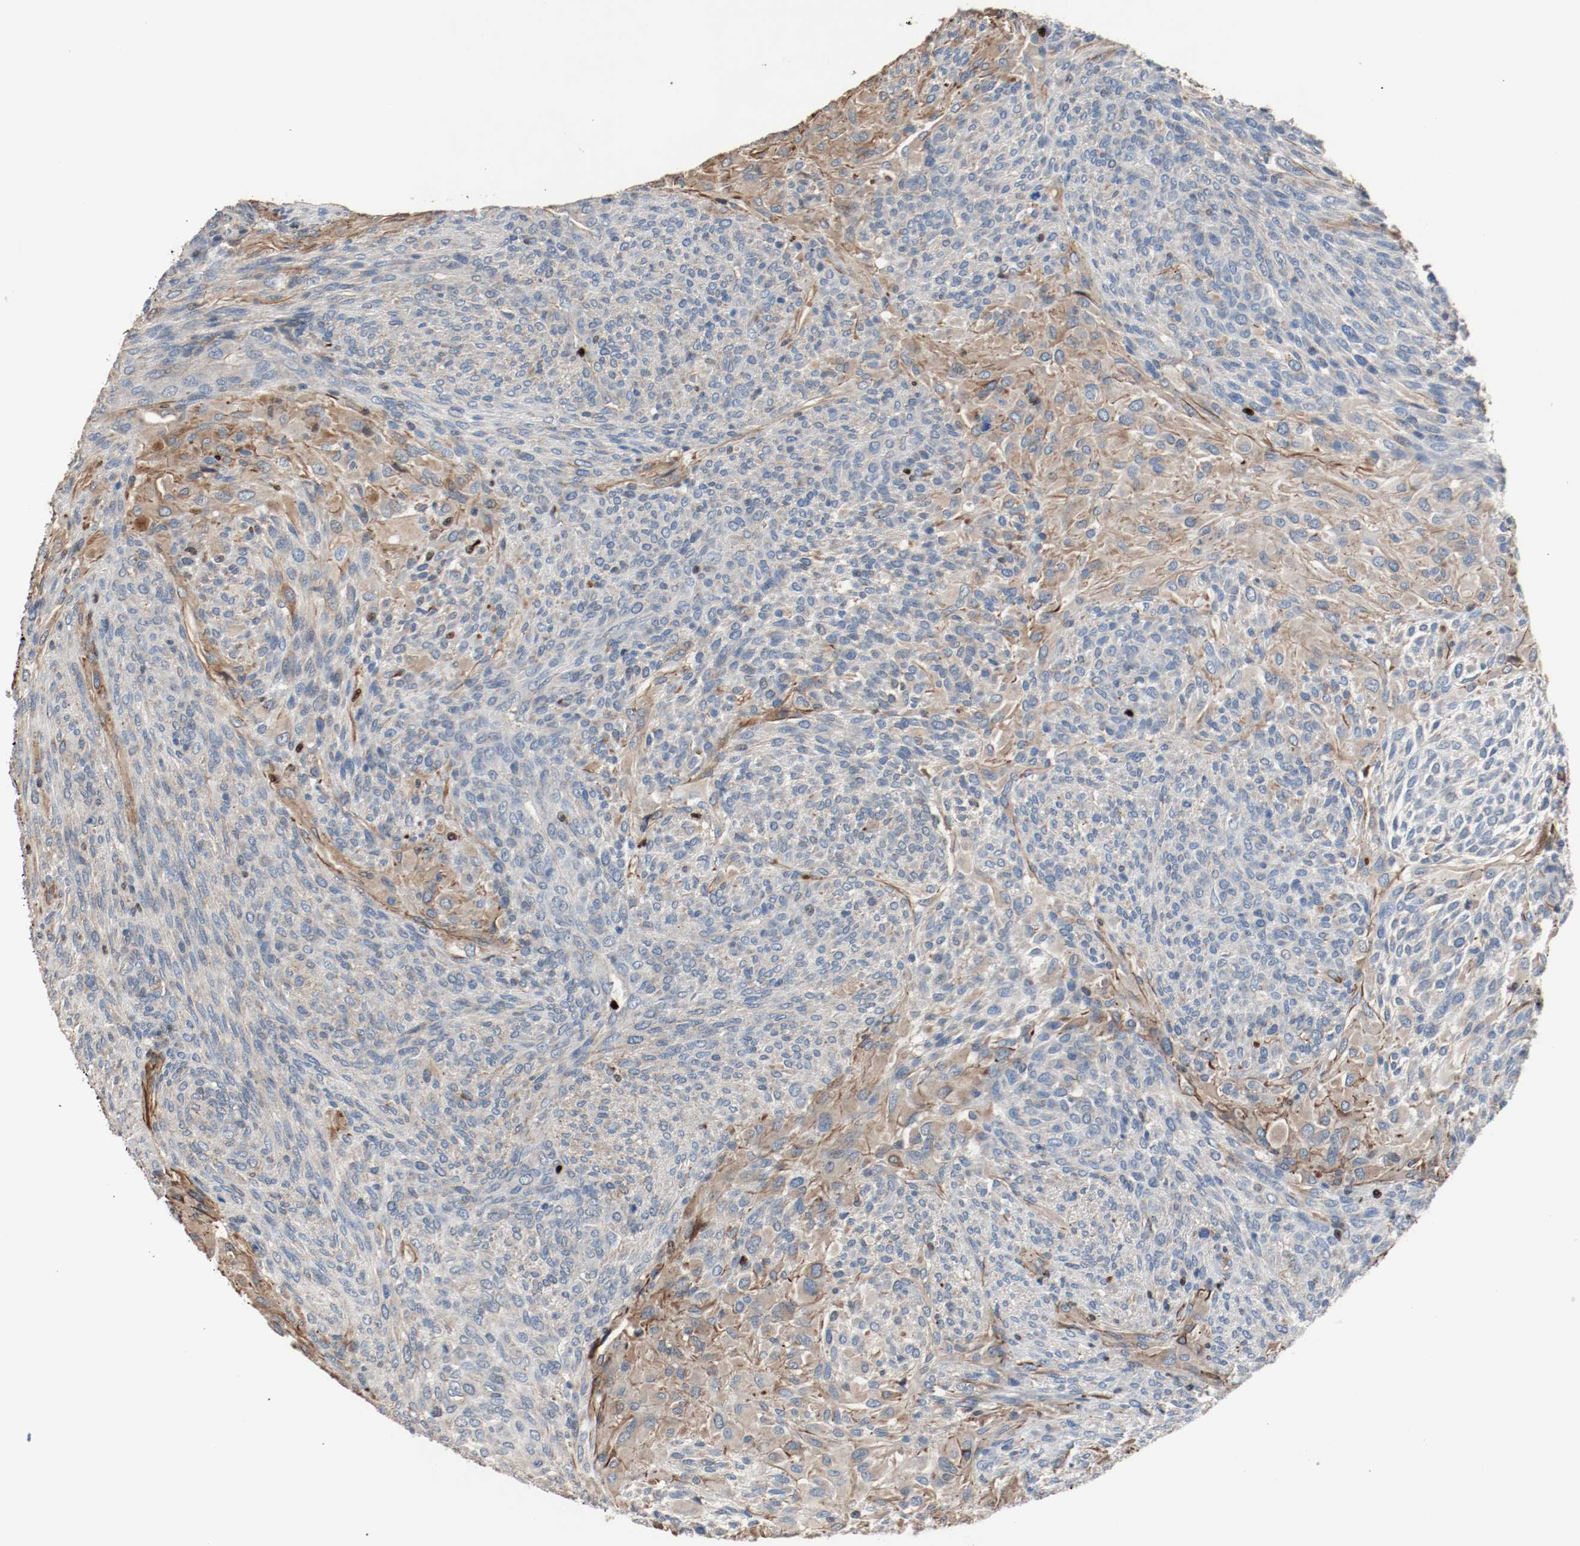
{"staining": {"intensity": "negative", "quantity": "none", "location": "none"}, "tissue": "glioma", "cell_type": "Tumor cells", "image_type": "cancer", "snomed": [{"axis": "morphology", "description": "Glioma, malignant, High grade"}, {"axis": "topography", "description": "Cerebral cortex"}], "caption": "An immunohistochemistry micrograph of high-grade glioma (malignant) is shown. There is no staining in tumor cells of high-grade glioma (malignant). The staining was performed using DAB to visualize the protein expression in brown, while the nuclei were stained in blue with hematoxylin (Magnification: 20x).", "gene": "BLK", "patient": {"sex": "female", "age": 55}}